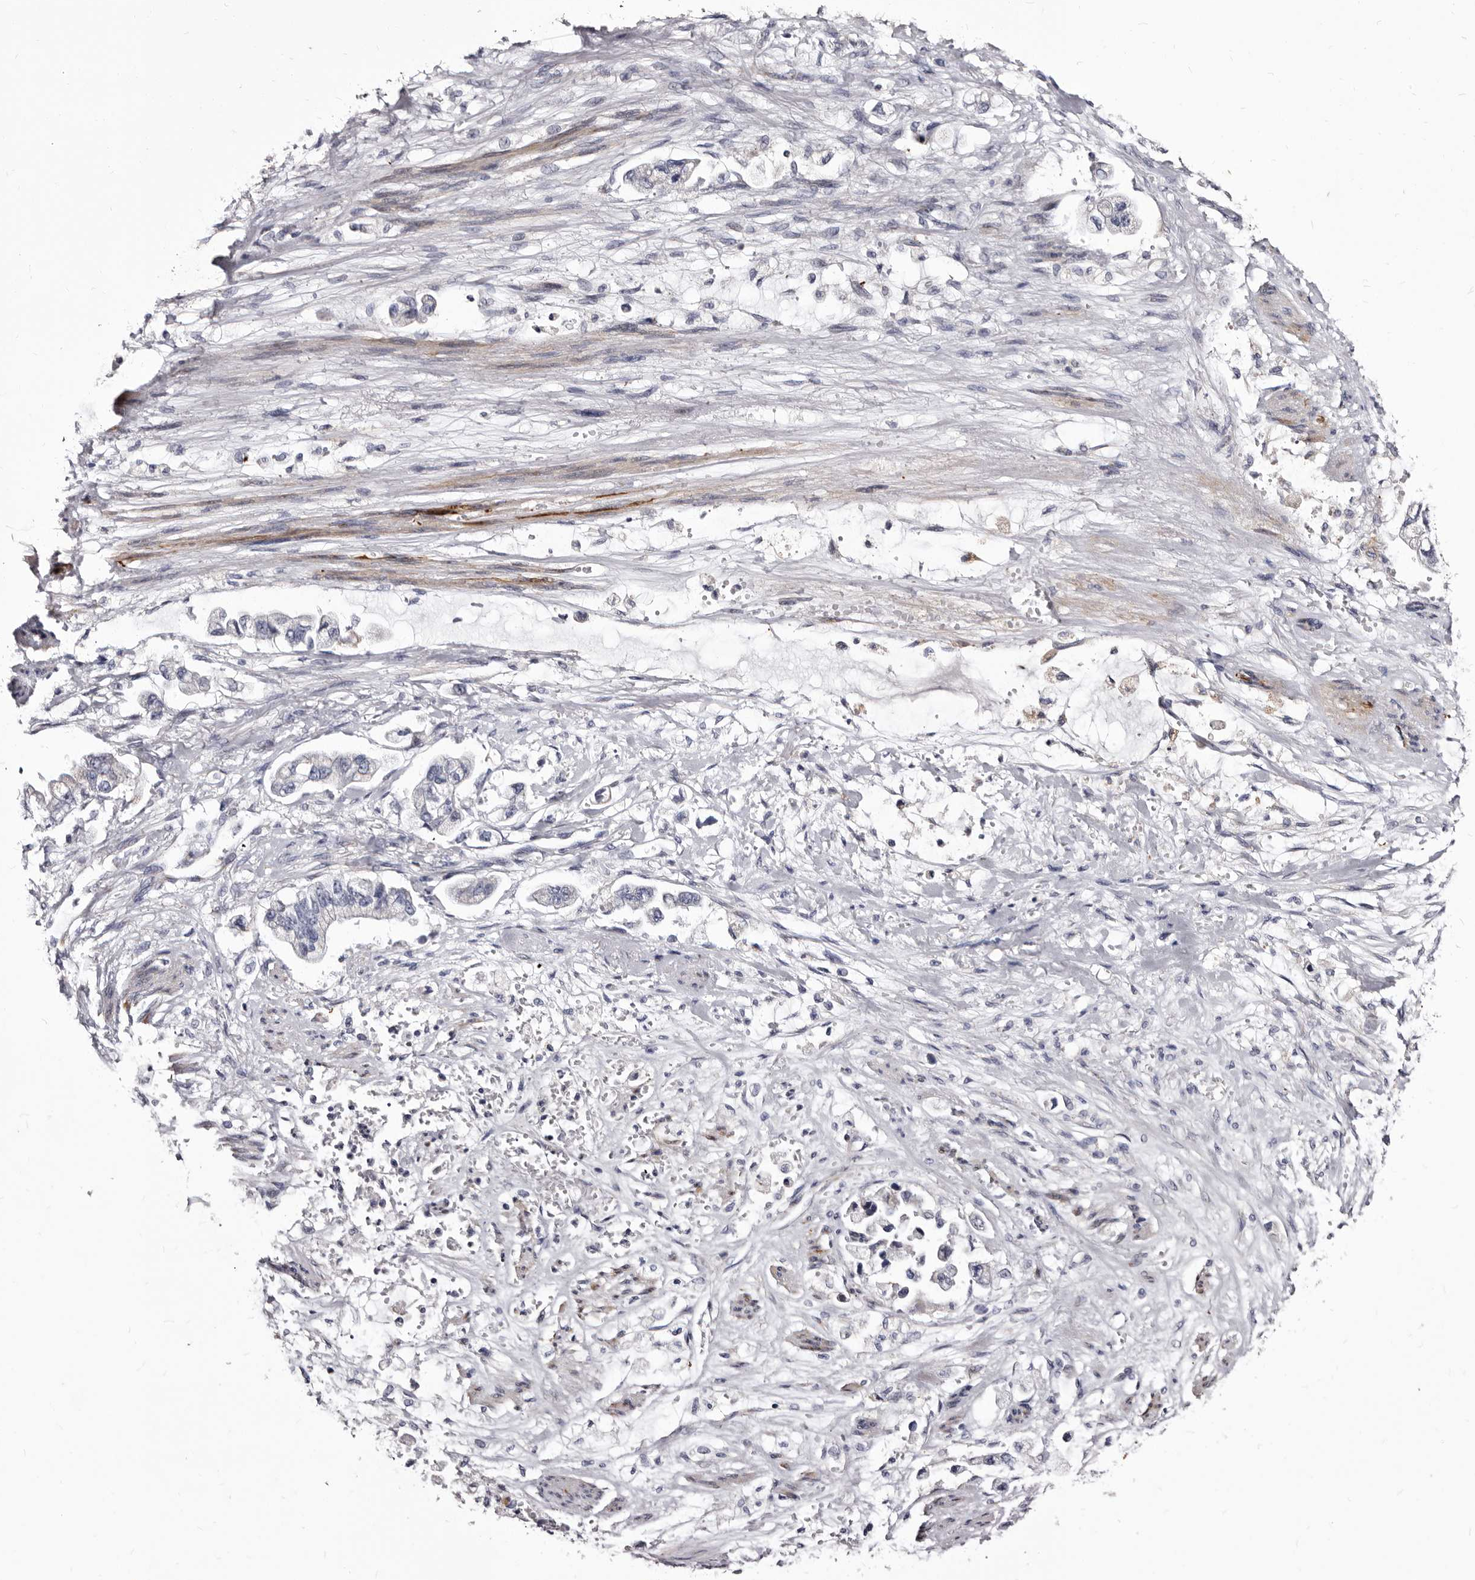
{"staining": {"intensity": "negative", "quantity": "none", "location": "none"}, "tissue": "stomach cancer", "cell_type": "Tumor cells", "image_type": "cancer", "snomed": [{"axis": "morphology", "description": "Adenocarcinoma, NOS"}, {"axis": "topography", "description": "Stomach"}], "caption": "A micrograph of human stomach adenocarcinoma is negative for staining in tumor cells.", "gene": "AUNIP", "patient": {"sex": "male", "age": 62}}